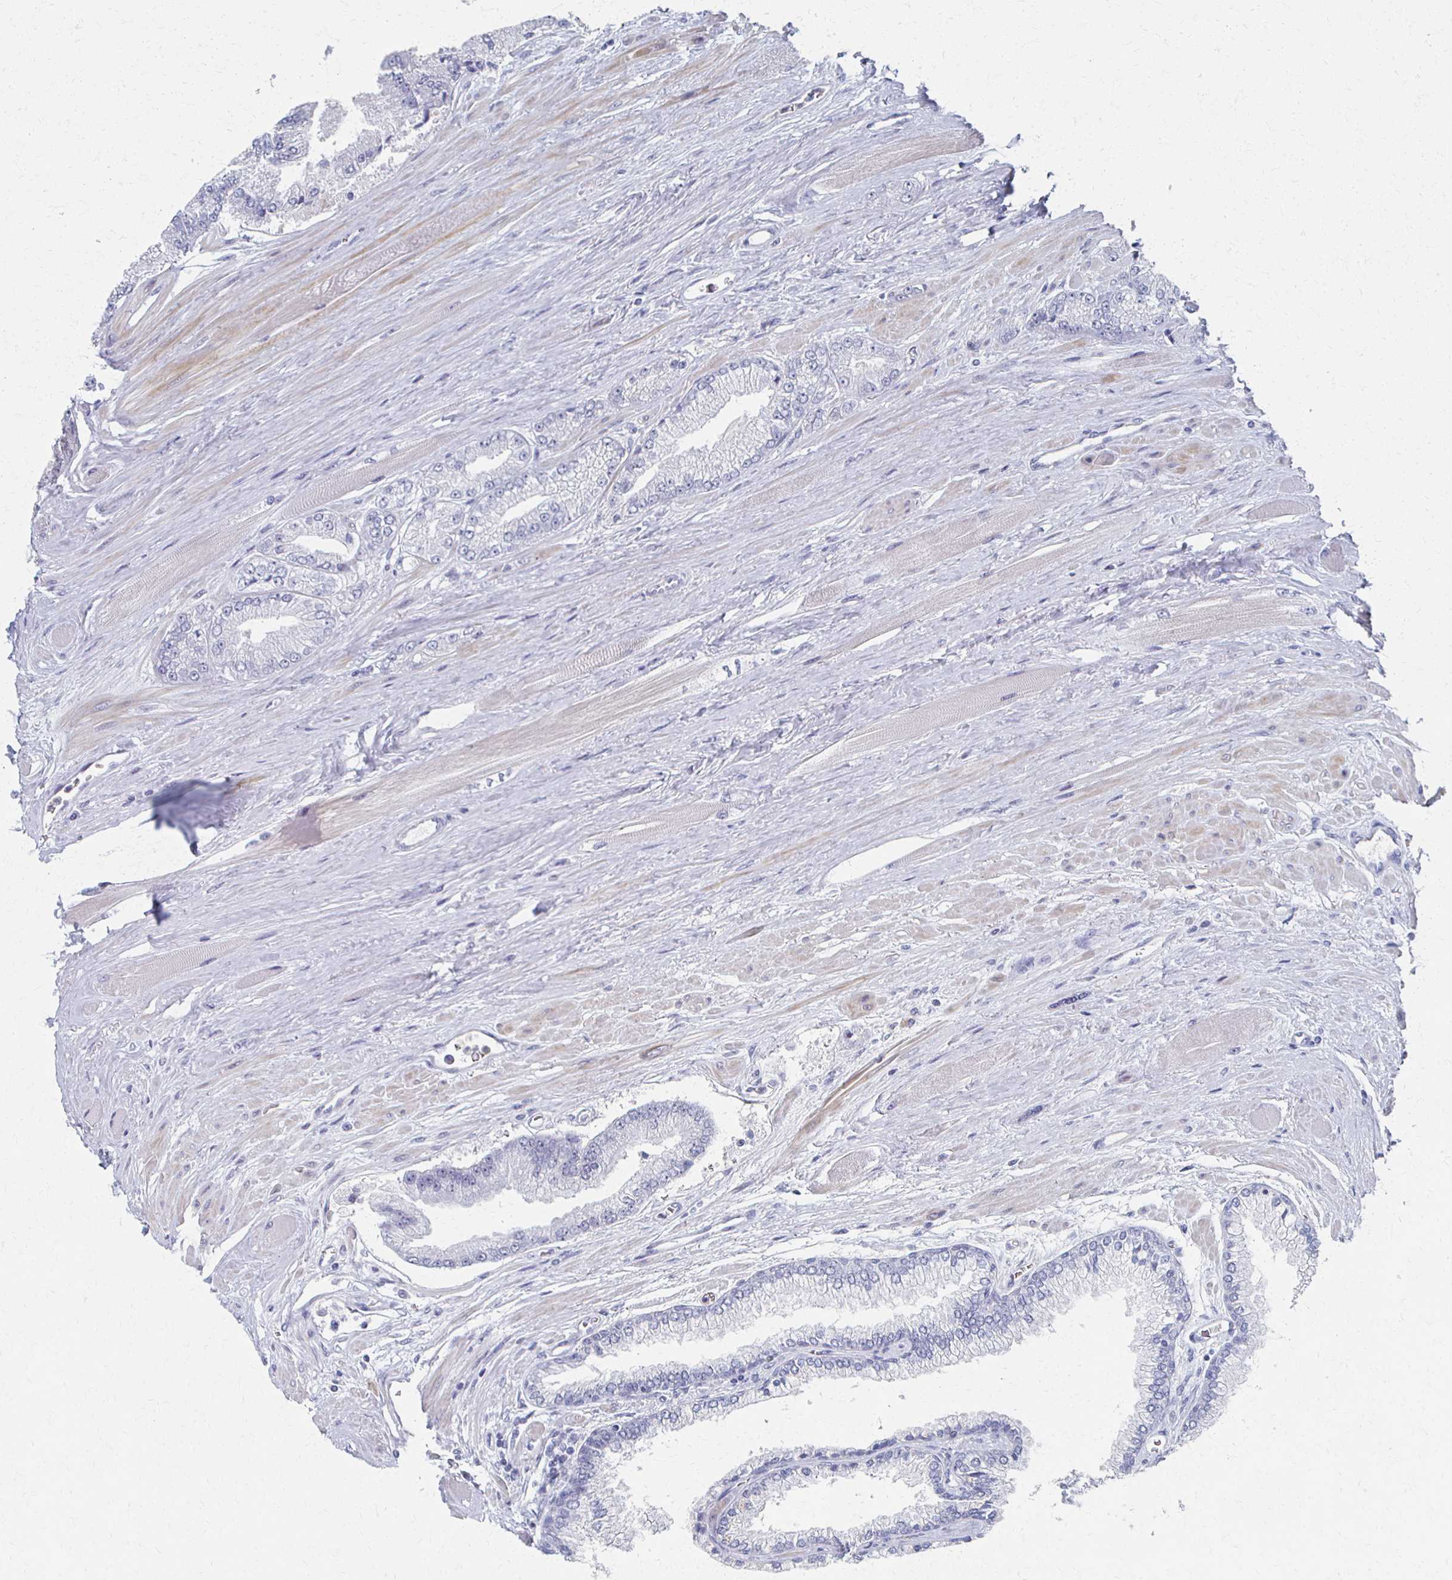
{"staining": {"intensity": "negative", "quantity": "none", "location": "none"}, "tissue": "prostate cancer", "cell_type": "Tumor cells", "image_type": "cancer", "snomed": [{"axis": "morphology", "description": "Adenocarcinoma, Low grade"}, {"axis": "topography", "description": "Prostate"}], "caption": "Micrograph shows no significant protein positivity in tumor cells of low-grade adenocarcinoma (prostate). (DAB immunohistochemistry visualized using brightfield microscopy, high magnification).", "gene": "CXCR2", "patient": {"sex": "male", "age": 67}}